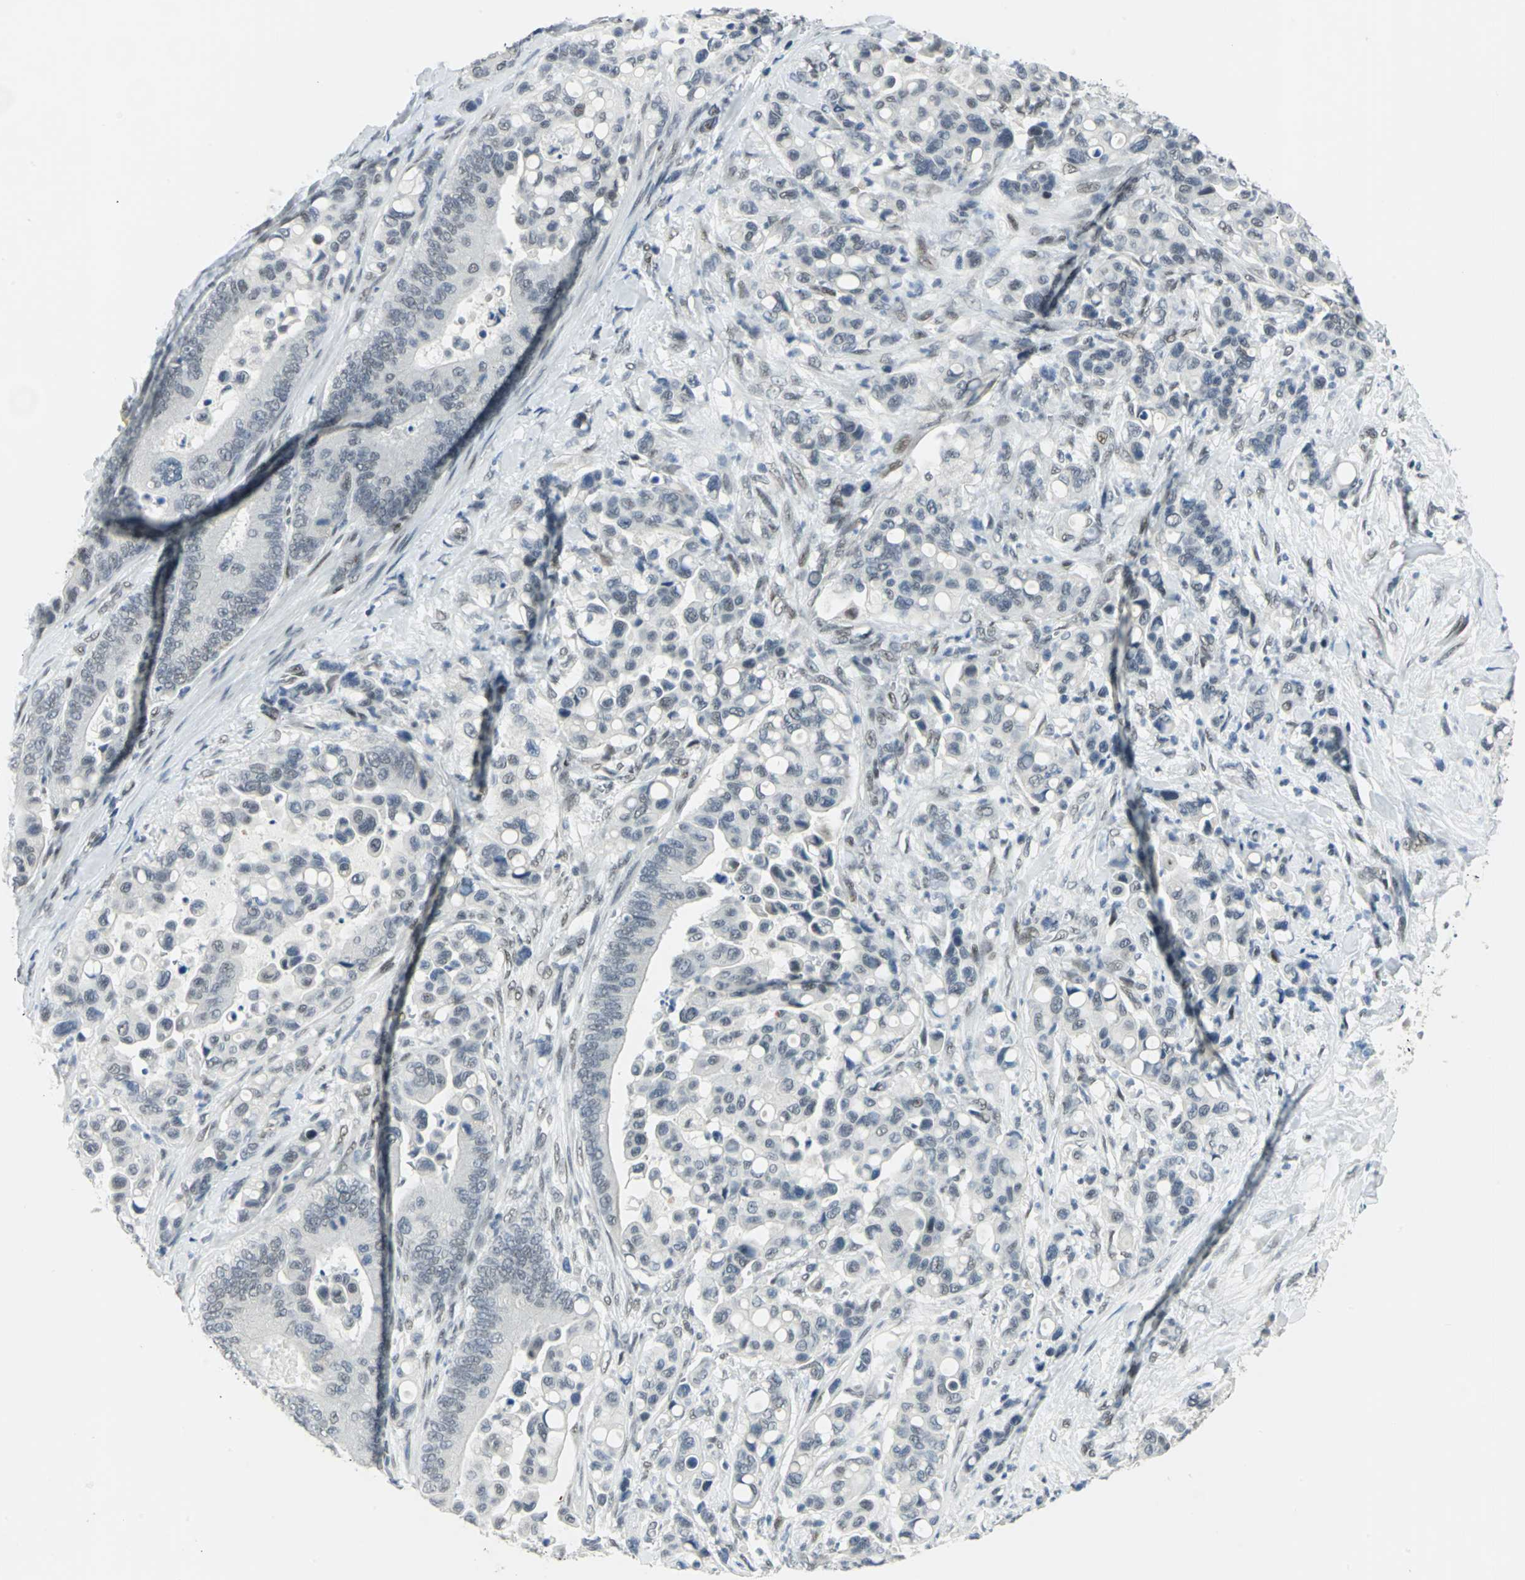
{"staining": {"intensity": "weak", "quantity": "<25%", "location": "nuclear"}, "tissue": "colorectal cancer", "cell_type": "Tumor cells", "image_type": "cancer", "snomed": [{"axis": "morphology", "description": "Normal tissue, NOS"}, {"axis": "morphology", "description": "Adenocarcinoma, NOS"}, {"axis": "topography", "description": "Colon"}], "caption": "Micrograph shows no protein positivity in tumor cells of adenocarcinoma (colorectal) tissue.", "gene": "MTMR10", "patient": {"sex": "male", "age": 82}}